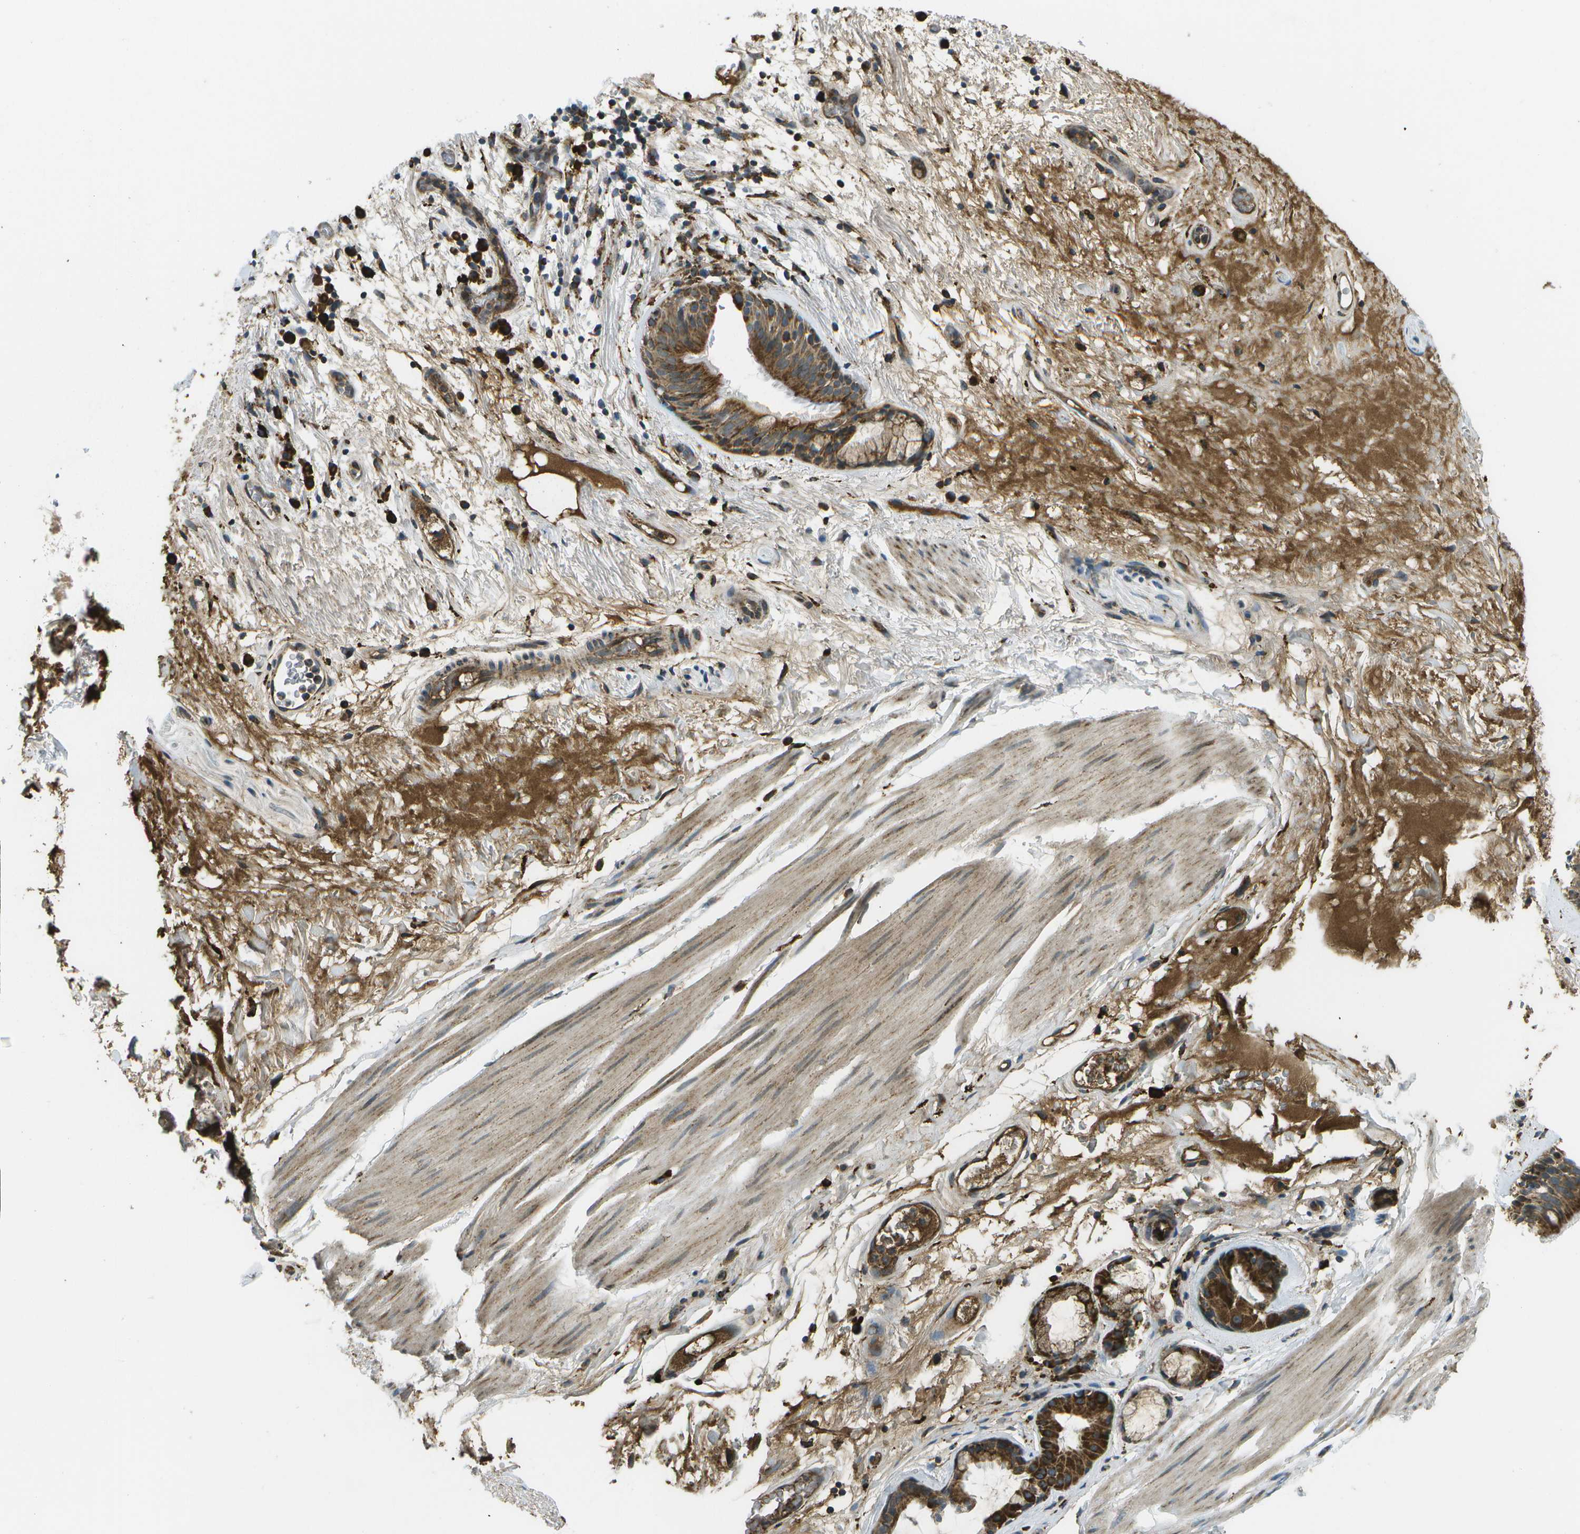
{"staining": {"intensity": "strong", "quantity": ">75%", "location": "cytoplasmic/membranous"}, "tissue": "bronchus", "cell_type": "Respiratory epithelial cells", "image_type": "normal", "snomed": [{"axis": "morphology", "description": "Normal tissue, NOS"}, {"axis": "topography", "description": "Cartilage tissue"}], "caption": "The photomicrograph demonstrates immunohistochemical staining of unremarkable bronchus. There is strong cytoplasmic/membranous staining is appreciated in approximately >75% of respiratory epithelial cells.", "gene": "USP30", "patient": {"sex": "female", "age": 63}}